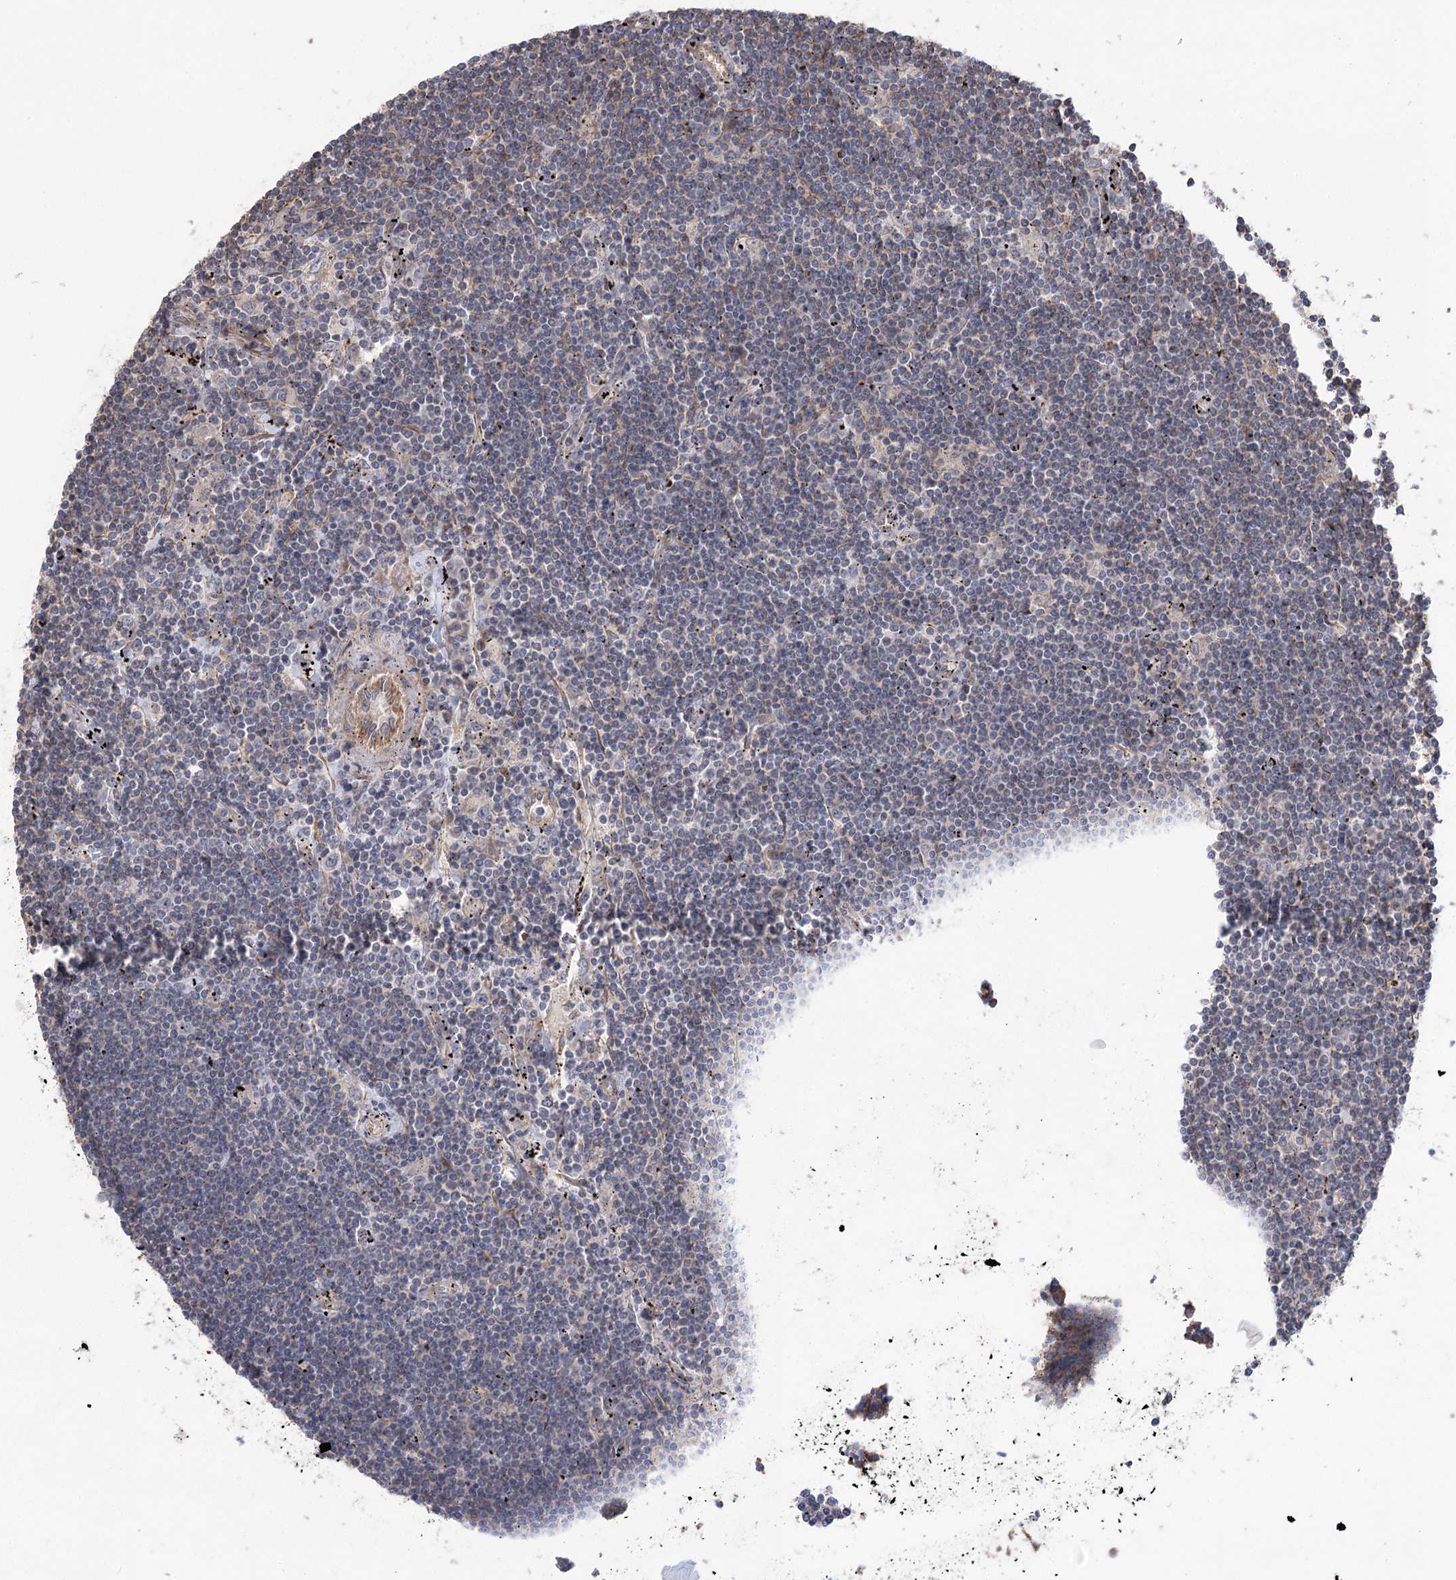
{"staining": {"intensity": "negative", "quantity": "none", "location": "none"}, "tissue": "lymphoma", "cell_type": "Tumor cells", "image_type": "cancer", "snomed": [{"axis": "morphology", "description": "Malignant lymphoma, non-Hodgkin's type, Low grade"}, {"axis": "topography", "description": "Spleen"}], "caption": "Immunohistochemical staining of lymphoma exhibits no significant positivity in tumor cells. (Stains: DAB IHC with hematoxylin counter stain, Microscopy: brightfield microscopy at high magnification).", "gene": "RWDD4", "patient": {"sex": "male", "age": 76}}